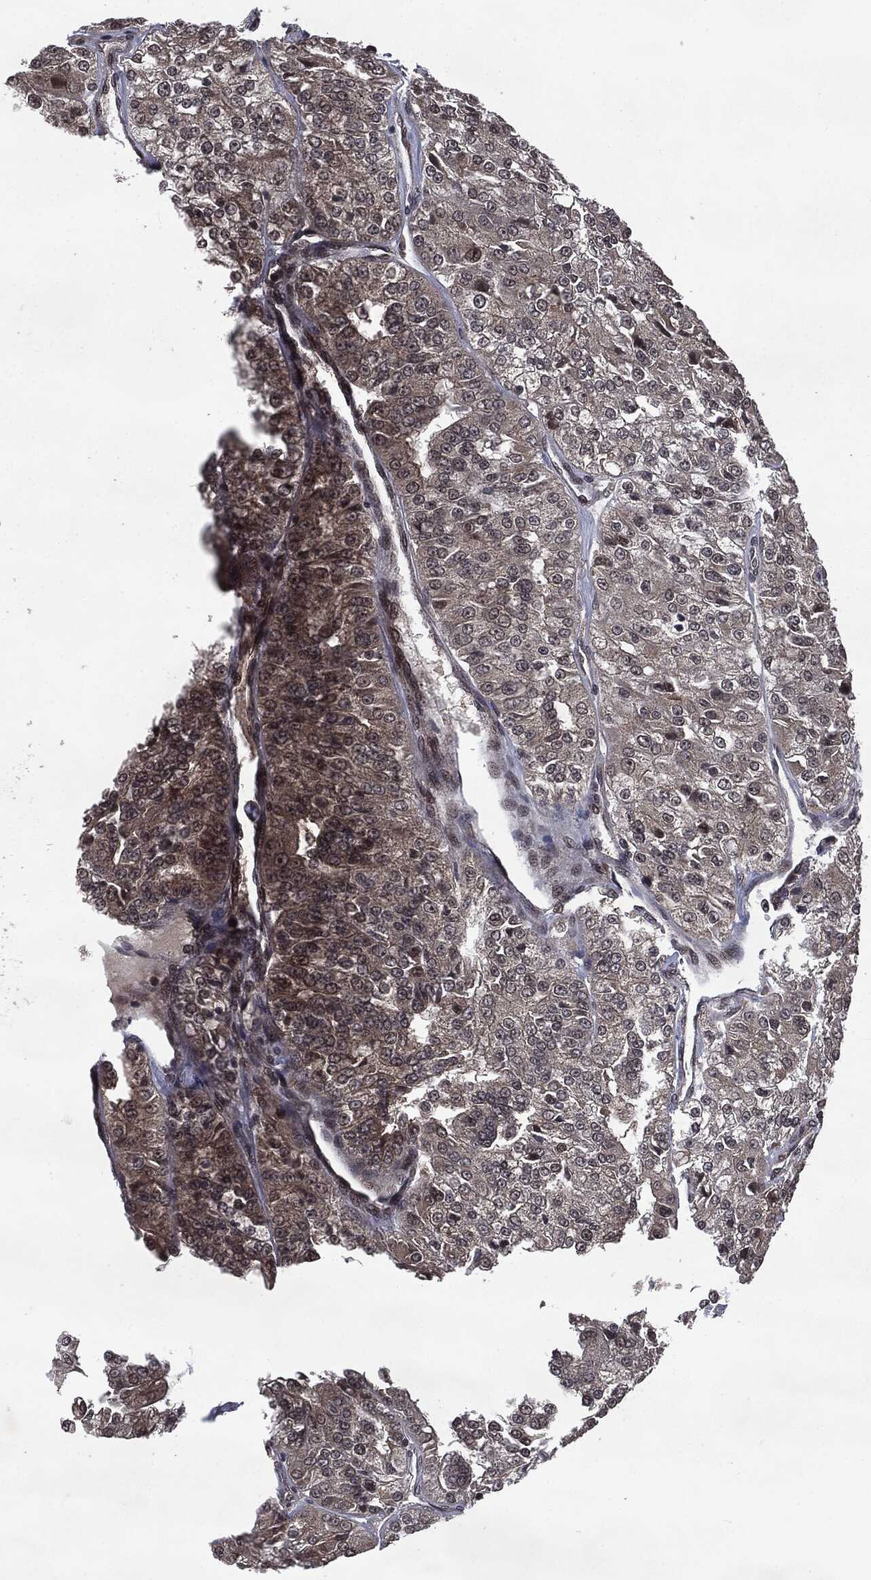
{"staining": {"intensity": "moderate", "quantity": "25%-75%", "location": "cytoplasmic/membranous,nuclear"}, "tissue": "renal cancer", "cell_type": "Tumor cells", "image_type": "cancer", "snomed": [{"axis": "morphology", "description": "Adenocarcinoma, NOS"}, {"axis": "topography", "description": "Kidney"}], "caption": "Immunohistochemistry (DAB (3,3'-diaminobenzidine)) staining of human adenocarcinoma (renal) shows moderate cytoplasmic/membranous and nuclear protein positivity in about 25%-75% of tumor cells. (DAB (3,3'-diaminobenzidine) IHC with brightfield microscopy, high magnification).", "gene": "STAU2", "patient": {"sex": "female", "age": 63}}